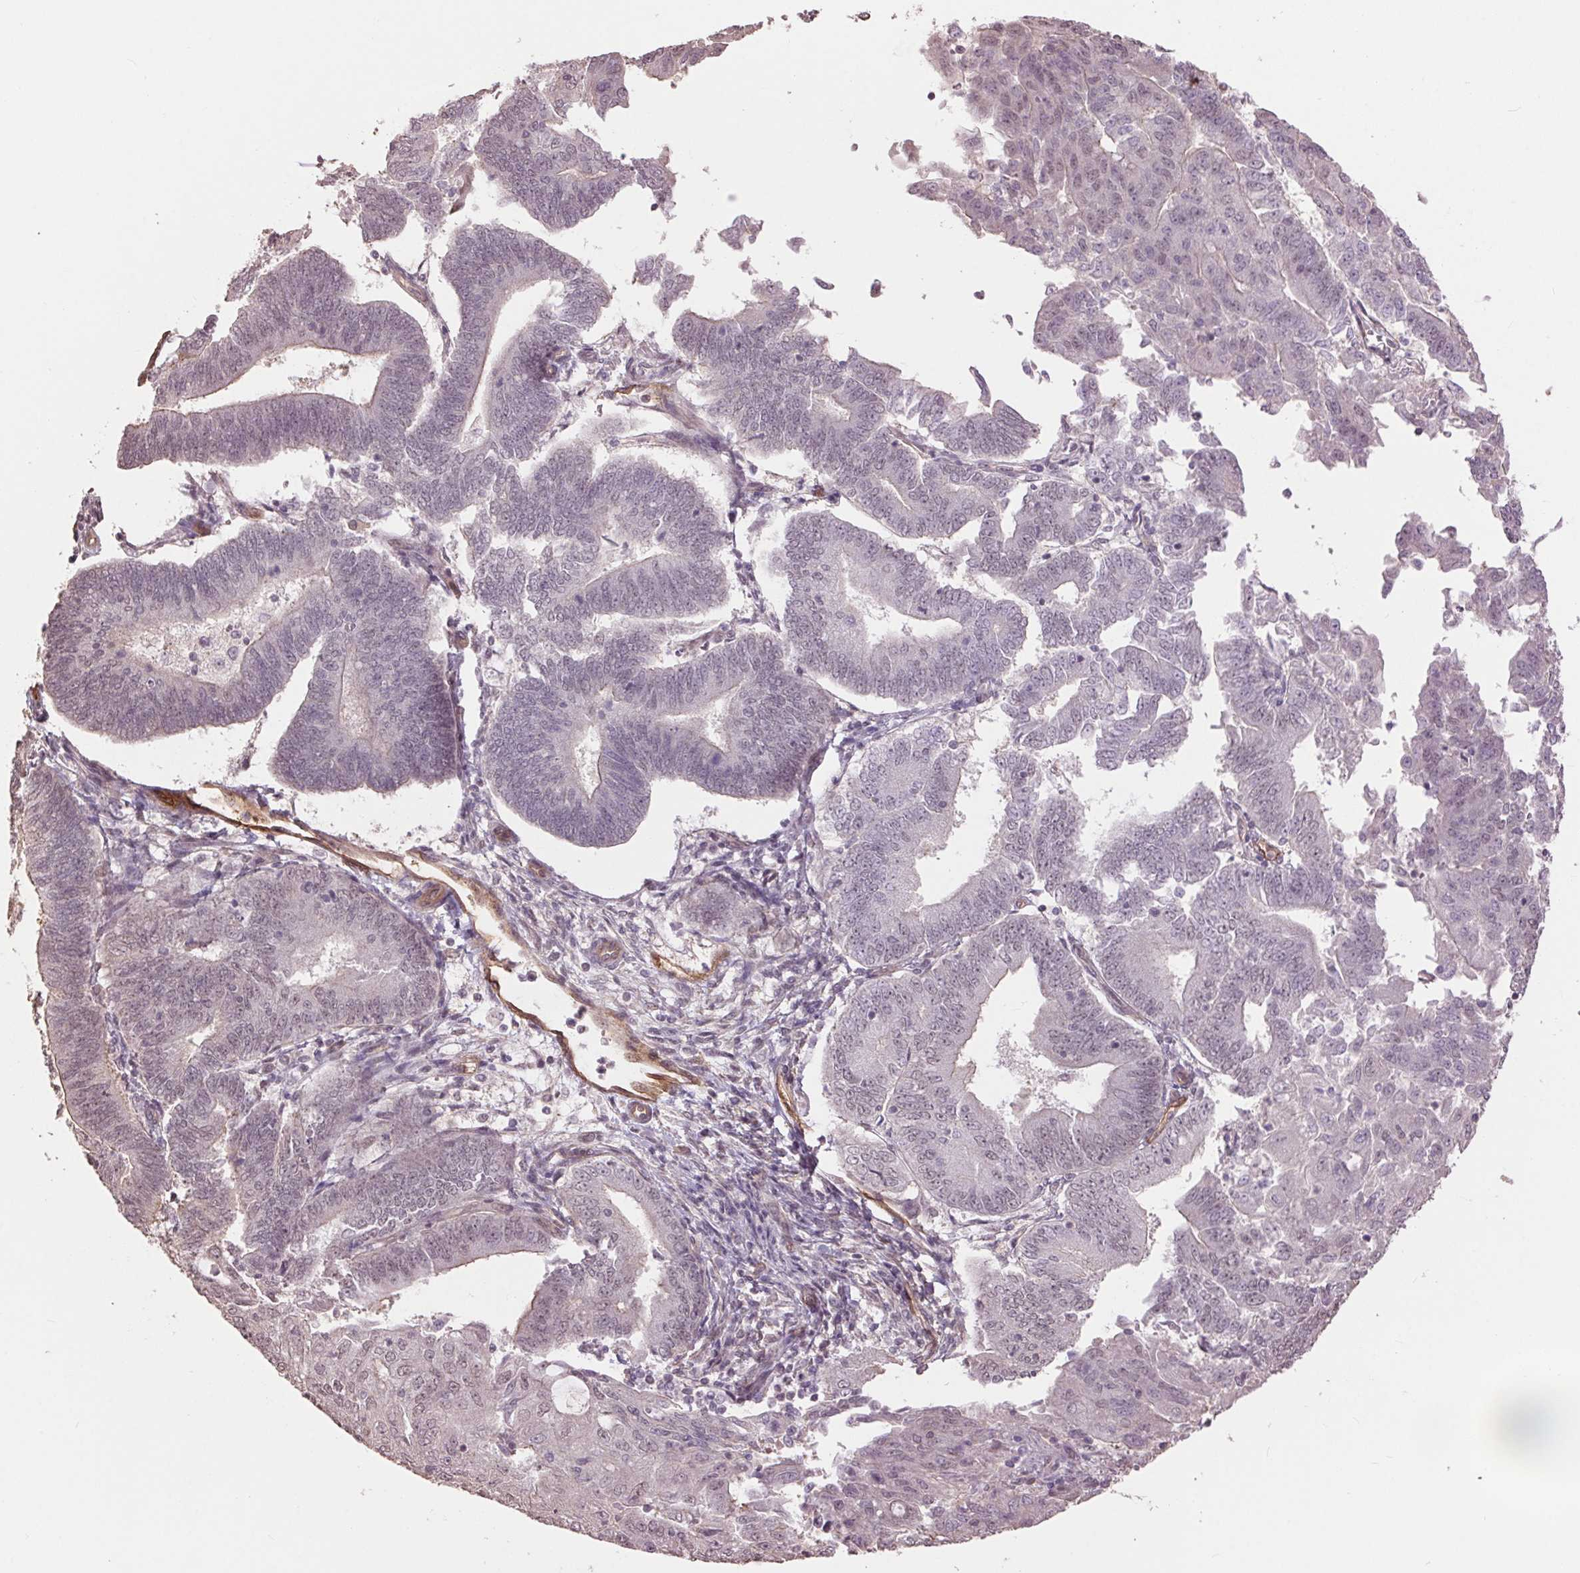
{"staining": {"intensity": "weak", "quantity": "<25%", "location": "nuclear"}, "tissue": "endometrial cancer", "cell_type": "Tumor cells", "image_type": "cancer", "snomed": [{"axis": "morphology", "description": "Adenocarcinoma, NOS"}, {"axis": "topography", "description": "Endometrium"}], "caption": "The immunohistochemistry micrograph has no significant positivity in tumor cells of endometrial cancer tissue. (Brightfield microscopy of DAB (3,3'-diaminobenzidine) immunohistochemistry (IHC) at high magnification).", "gene": "PALM", "patient": {"sex": "female", "age": 70}}